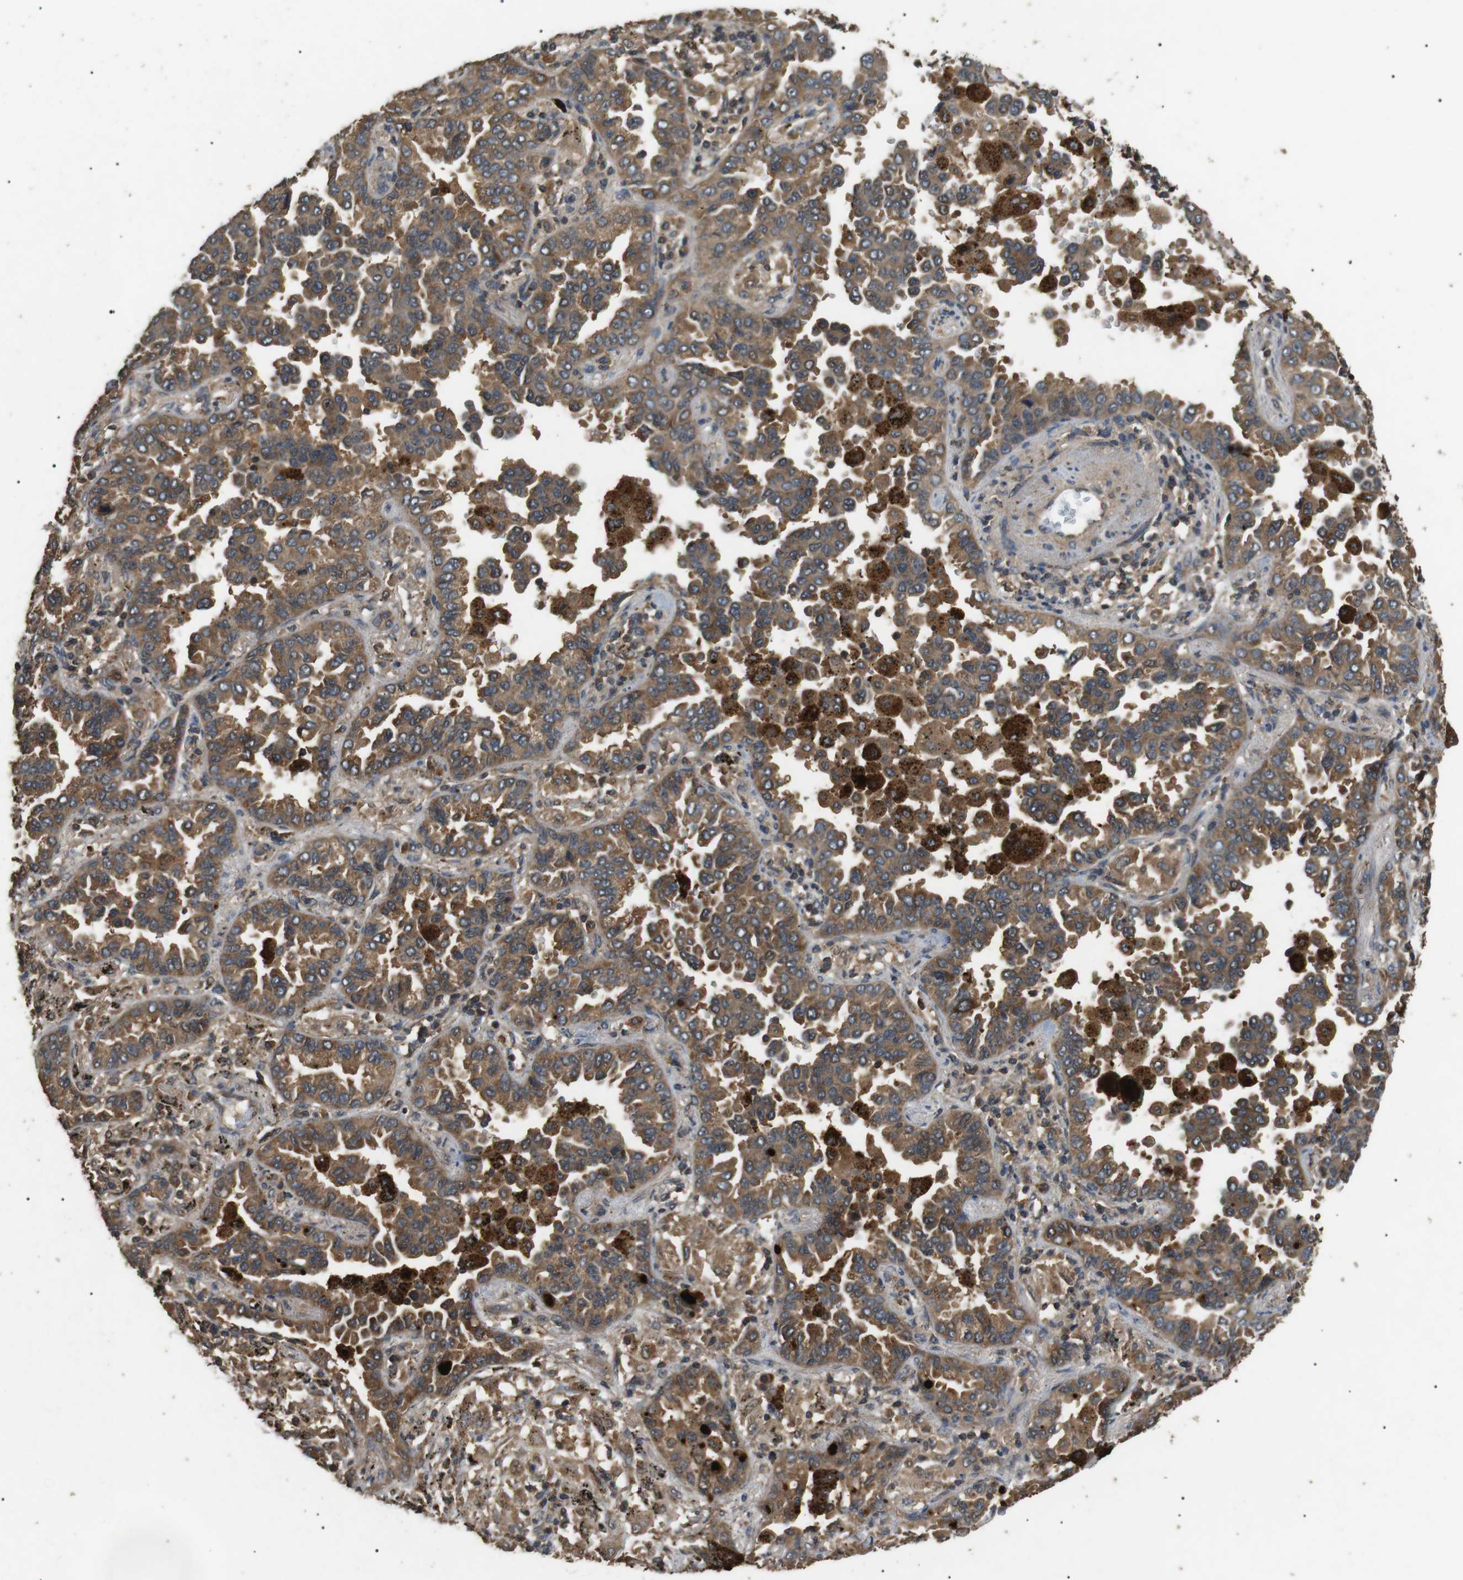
{"staining": {"intensity": "moderate", "quantity": ">75%", "location": "cytoplasmic/membranous"}, "tissue": "lung cancer", "cell_type": "Tumor cells", "image_type": "cancer", "snomed": [{"axis": "morphology", "description": "Normal tissue, NOS"}, {"axis": "morphology", "description": "Adenocarcinoma, NOS"}, {"axis": "topography", "description": "Lung"}], "caption": "Immunohistochemistry (IHC) of human lung cancer (adenocarcinoma) displays medium levels of moderate cytoplasmic/membranous staining in approximately >75% of tumor cells.", "gene": "TBC1D15", "patient": {"sex": "male", "age": 59}}